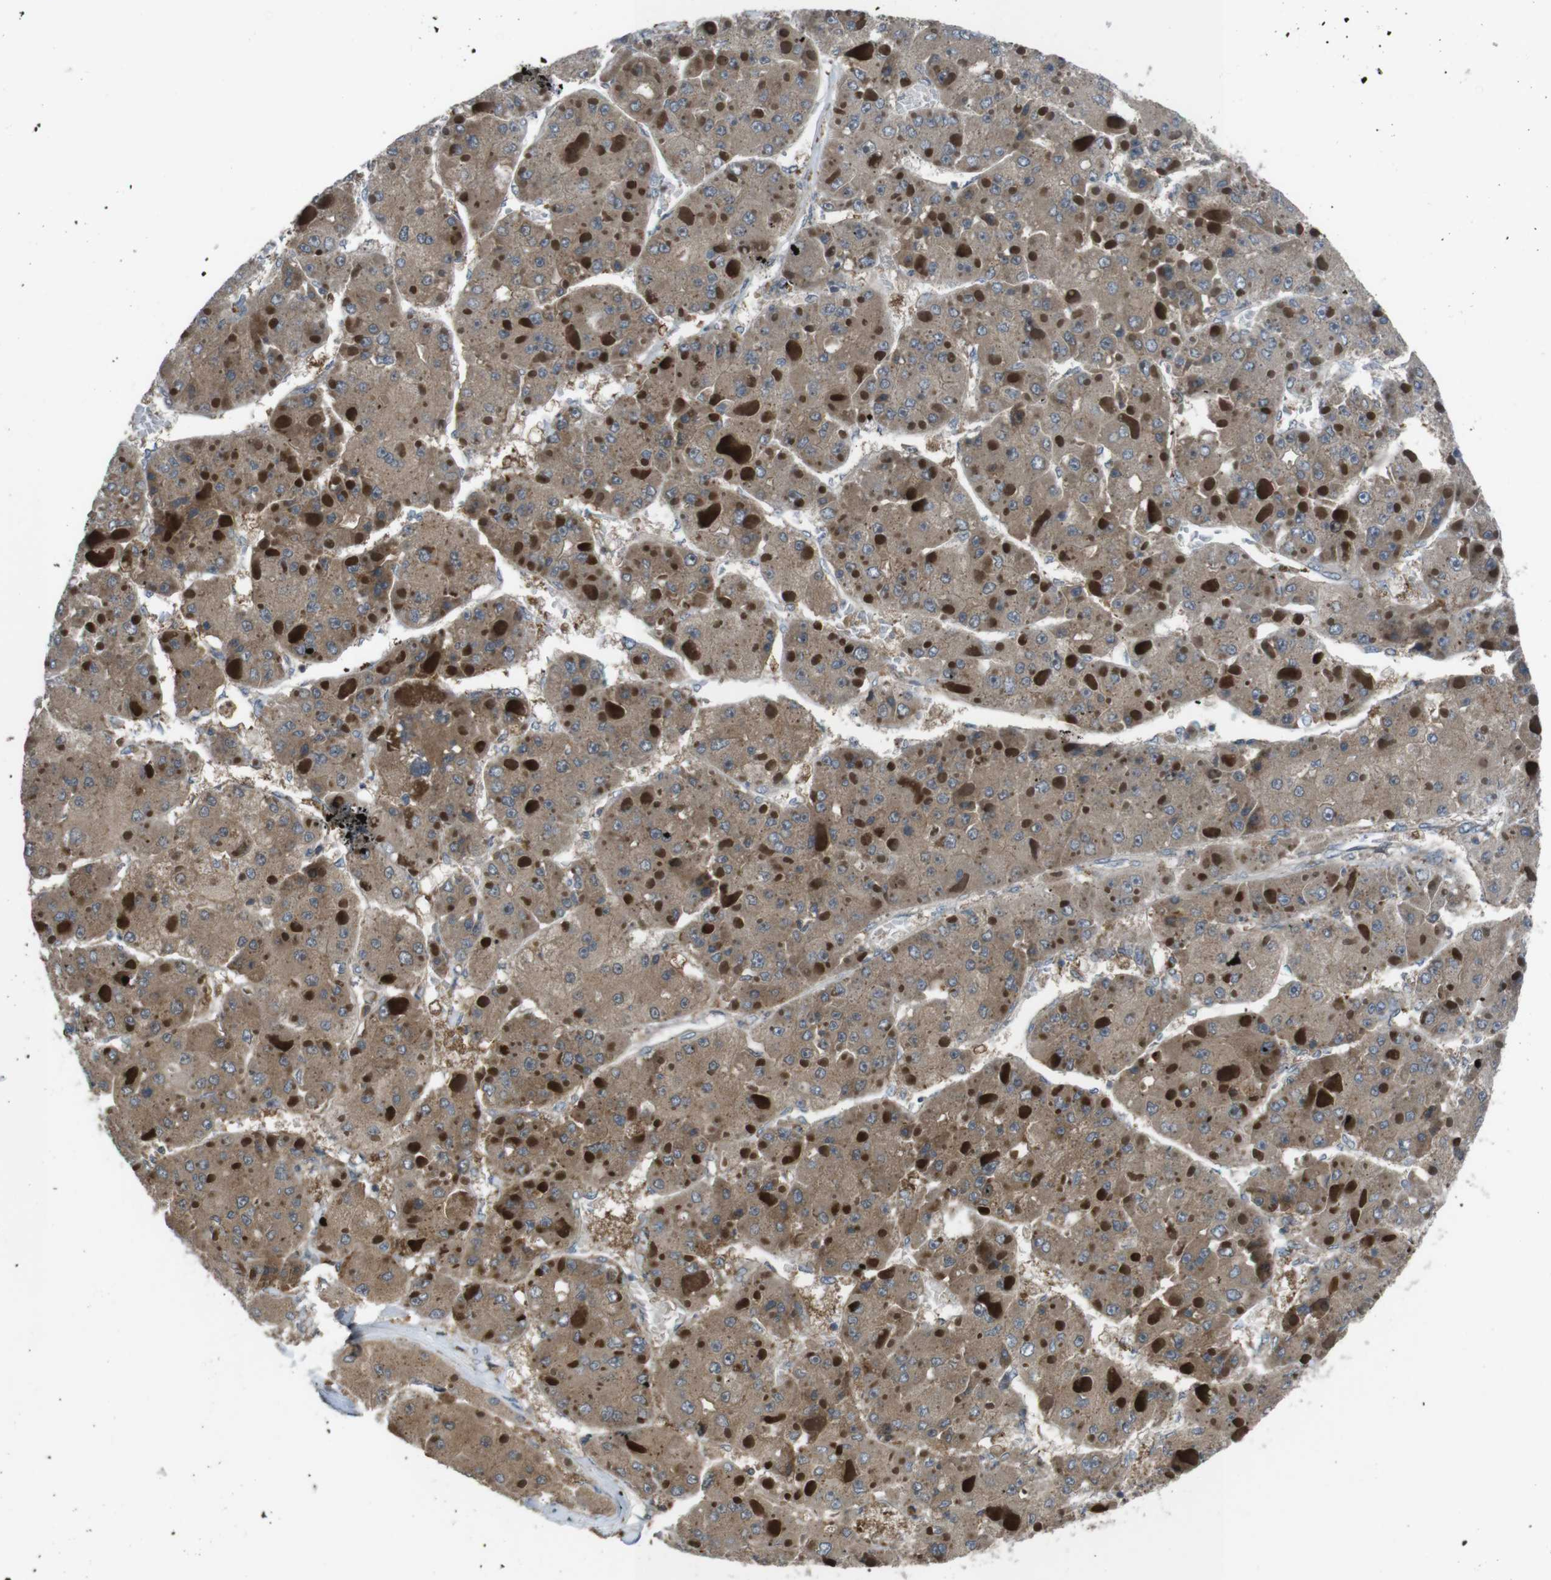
{"staining": {"intensity": "moderate", "quantity": ">75%", "location": "cytoplasmic/membranous"}, "tissue": "liver cancer", "cell_type": "Tumor cells", "image_type": "cancer", "snomed": [{"axis": "morphology", "description": "Carcinoma, Hepatocellular, NOS"}, {"axis": "topography", "description": "Liver"}], "caption": "Brown immunohistochemical staining in liver cancer (hepatocellular carcinoma) exhibits moderate cytoplasmic/membranous staining in approximately >75% of tumor cells.", "gene": "SLC22A23", "patient": {"sex": "female", "age": 73}}